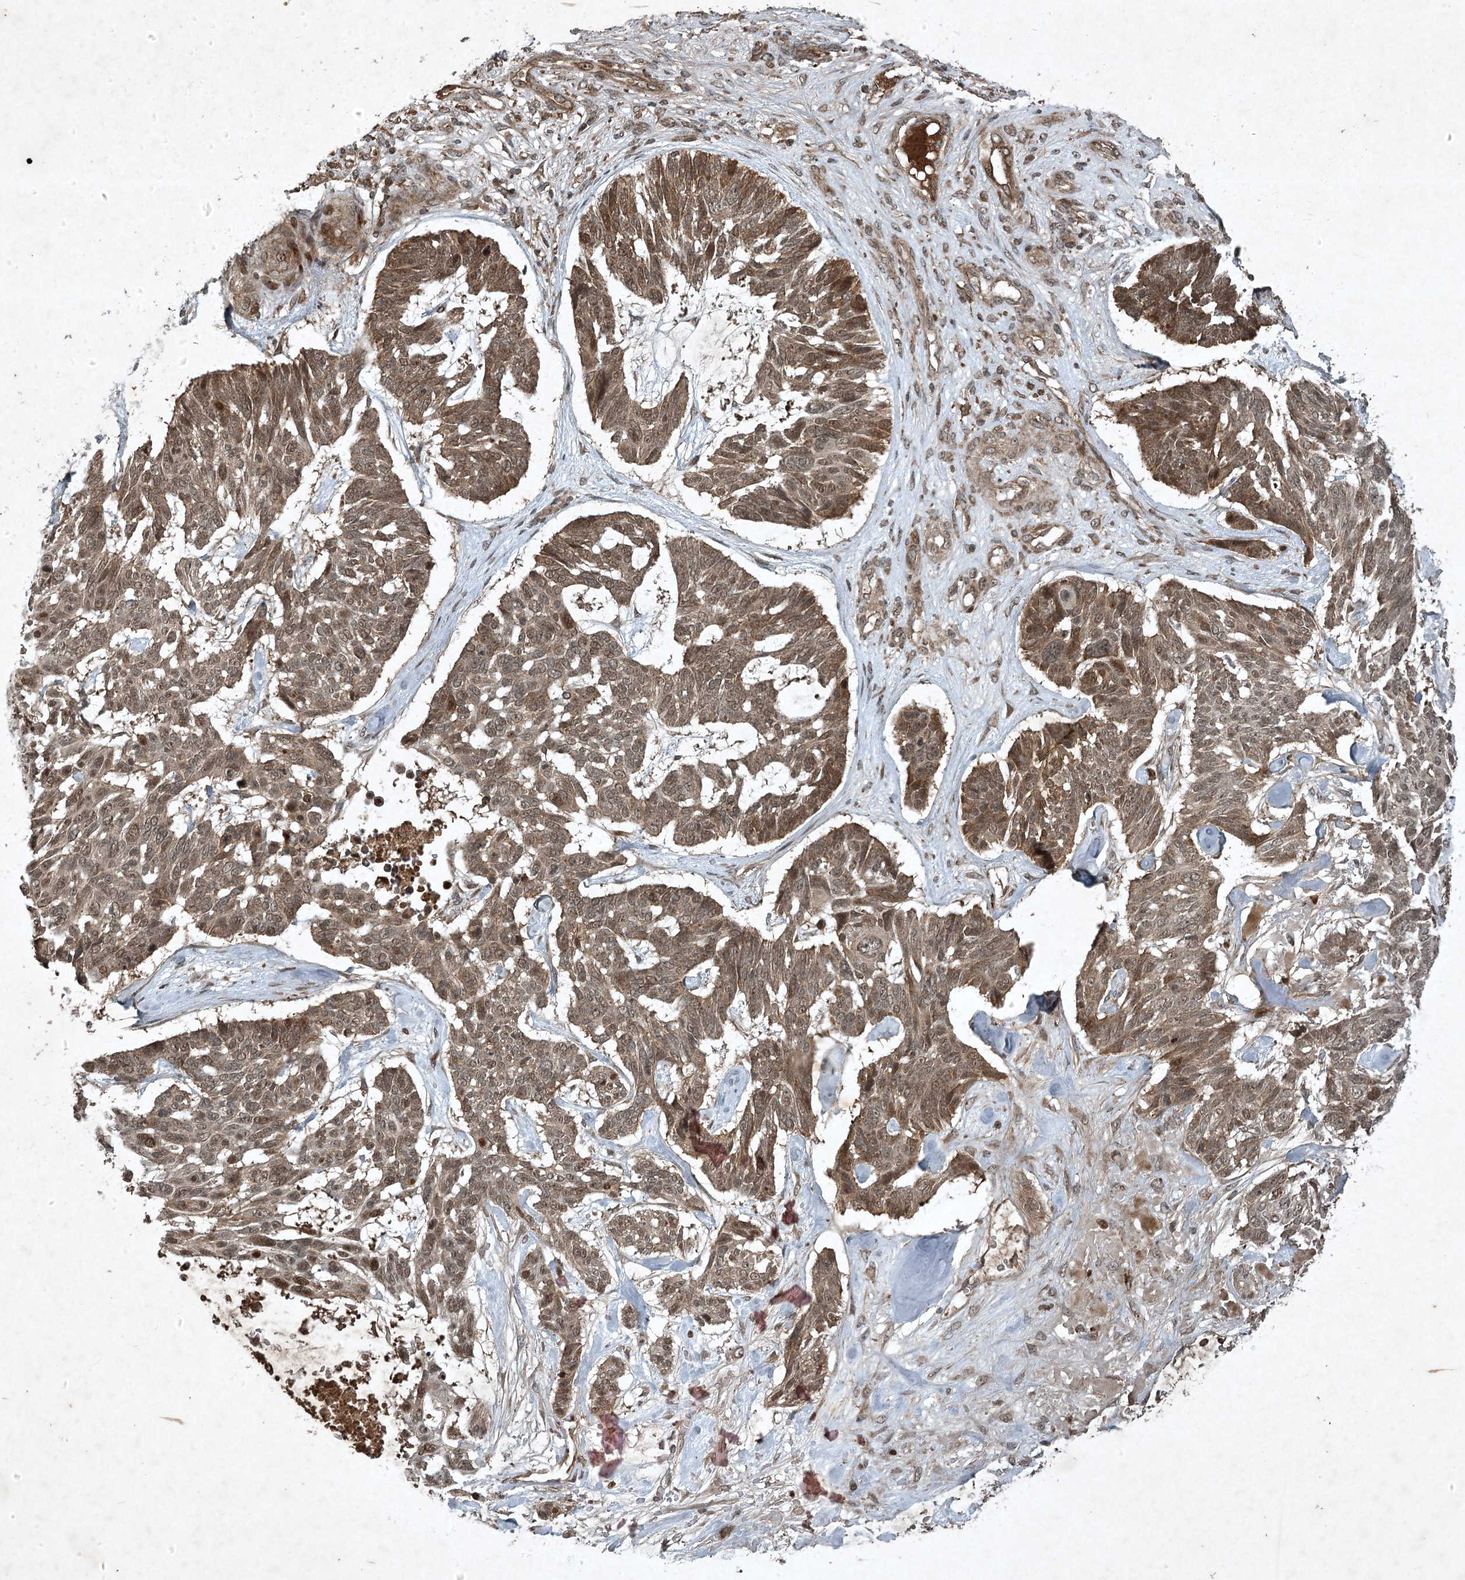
{"staining": {"intensity": "moderate", "quantity": ">75%", "location": "cytoplasmic/membranous,nuclear"}, "tissue": "skin cancer", "cell_type": "Tumor cells", "image_type": "cancer", "snomed": [{"axis": "morphology", "description": "Basal cell carcinoma"}, {"axis": "topography", "description": "Skin"}], "caption": "IHC of human skin basal cell carcinoma demonstrates medium levels of moderate cytoplasmic/membranous and nuclear staining in about >75% of tumor cells.", "gene": "UNC93A", "patient": {"sex": "male", "age": 88}}